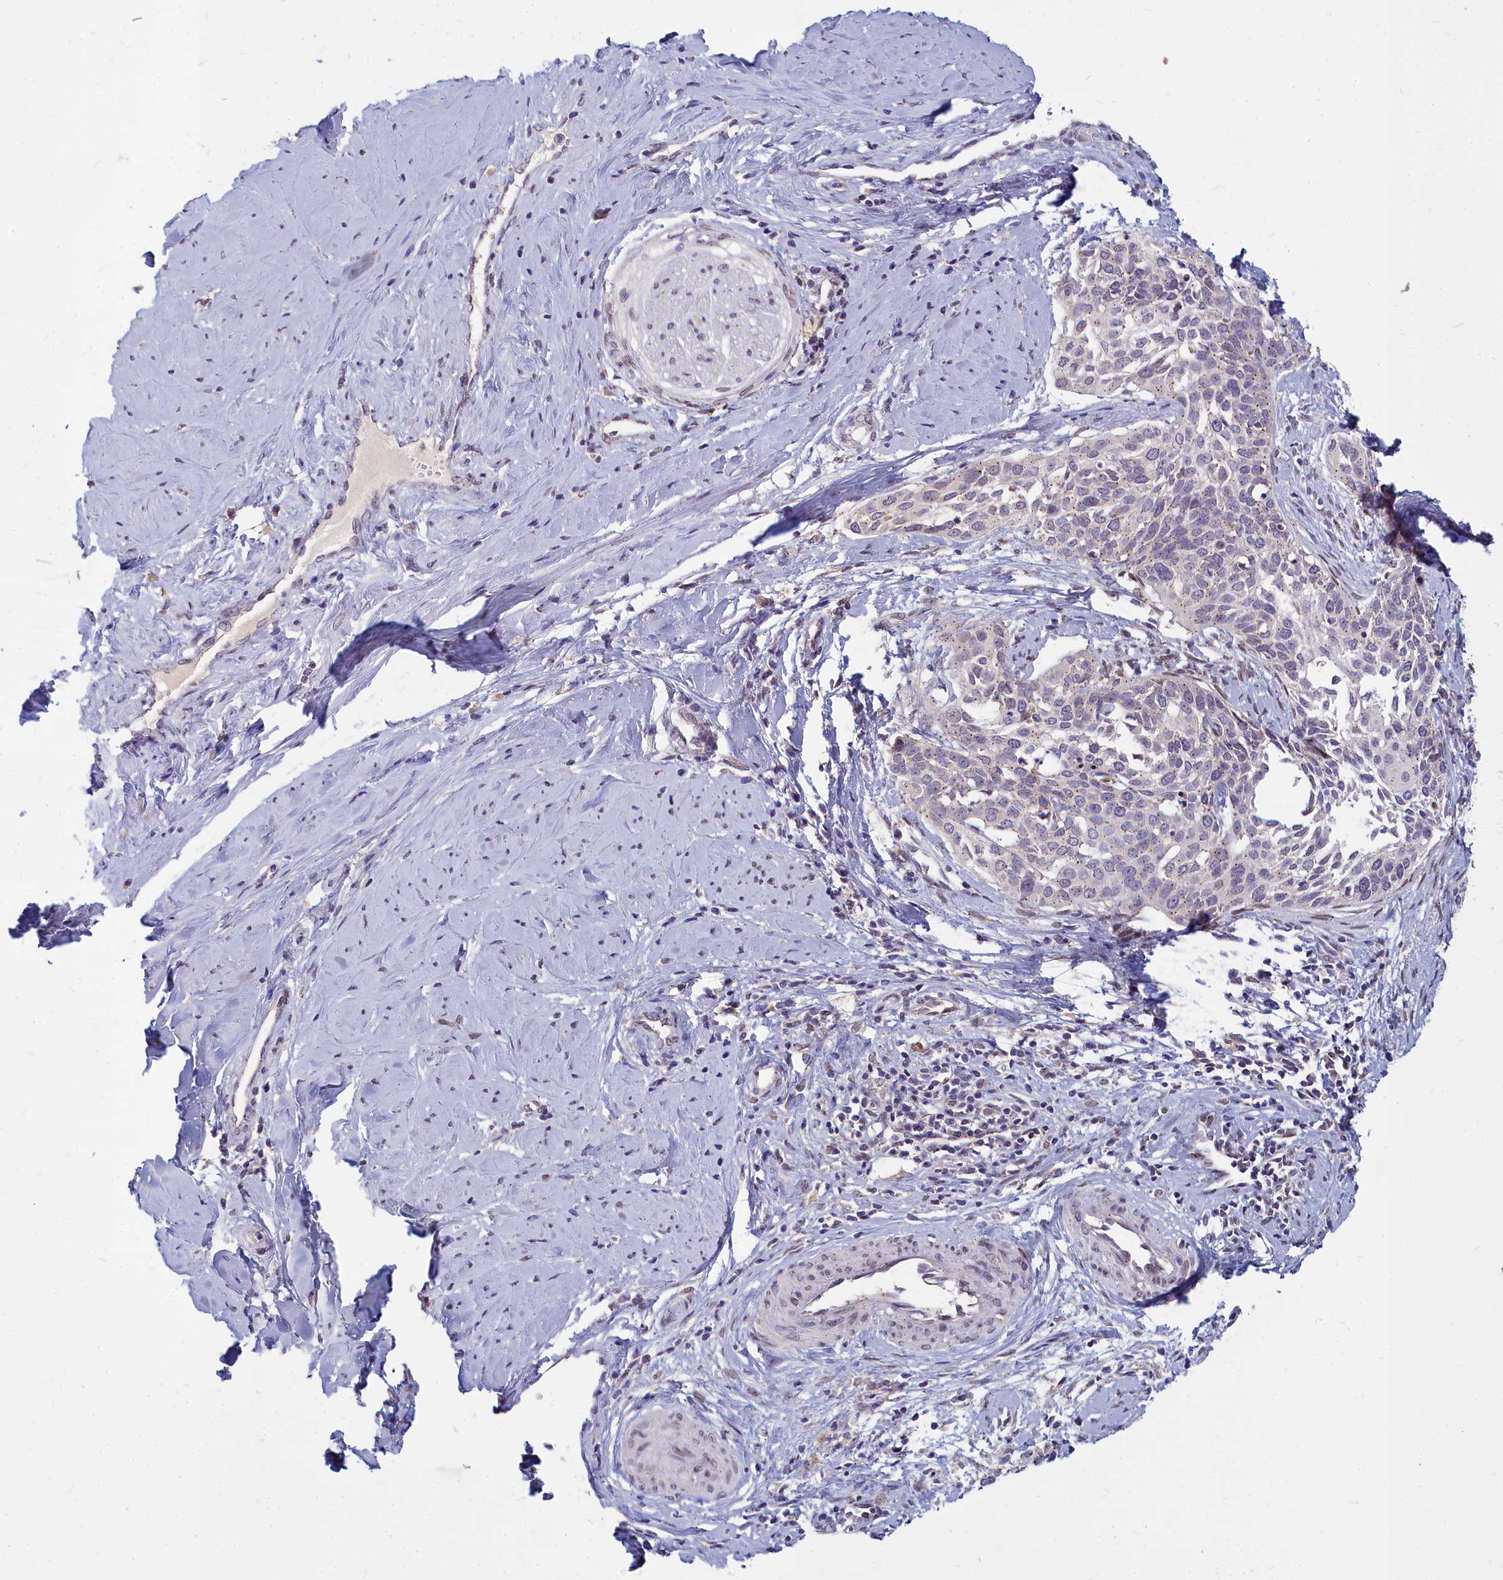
{"staining": {"intensity": "negative", "quantity": "none", "location": "none"}, "tissue": "cervical cancer", "cell_type": "Tumor cells", "image_type": "cancer", "snomed": [{"axis": "morphology", "description": "Squamous cell carcinoma, NOS"}, {"axis": "topography", "description": "Cervix"}], "caption": "Tumor cells show no significant staining in cervical squamous cell carcinoma.", "gene": "NOXA1", "patient": {"sex": "female", "age": 44}}